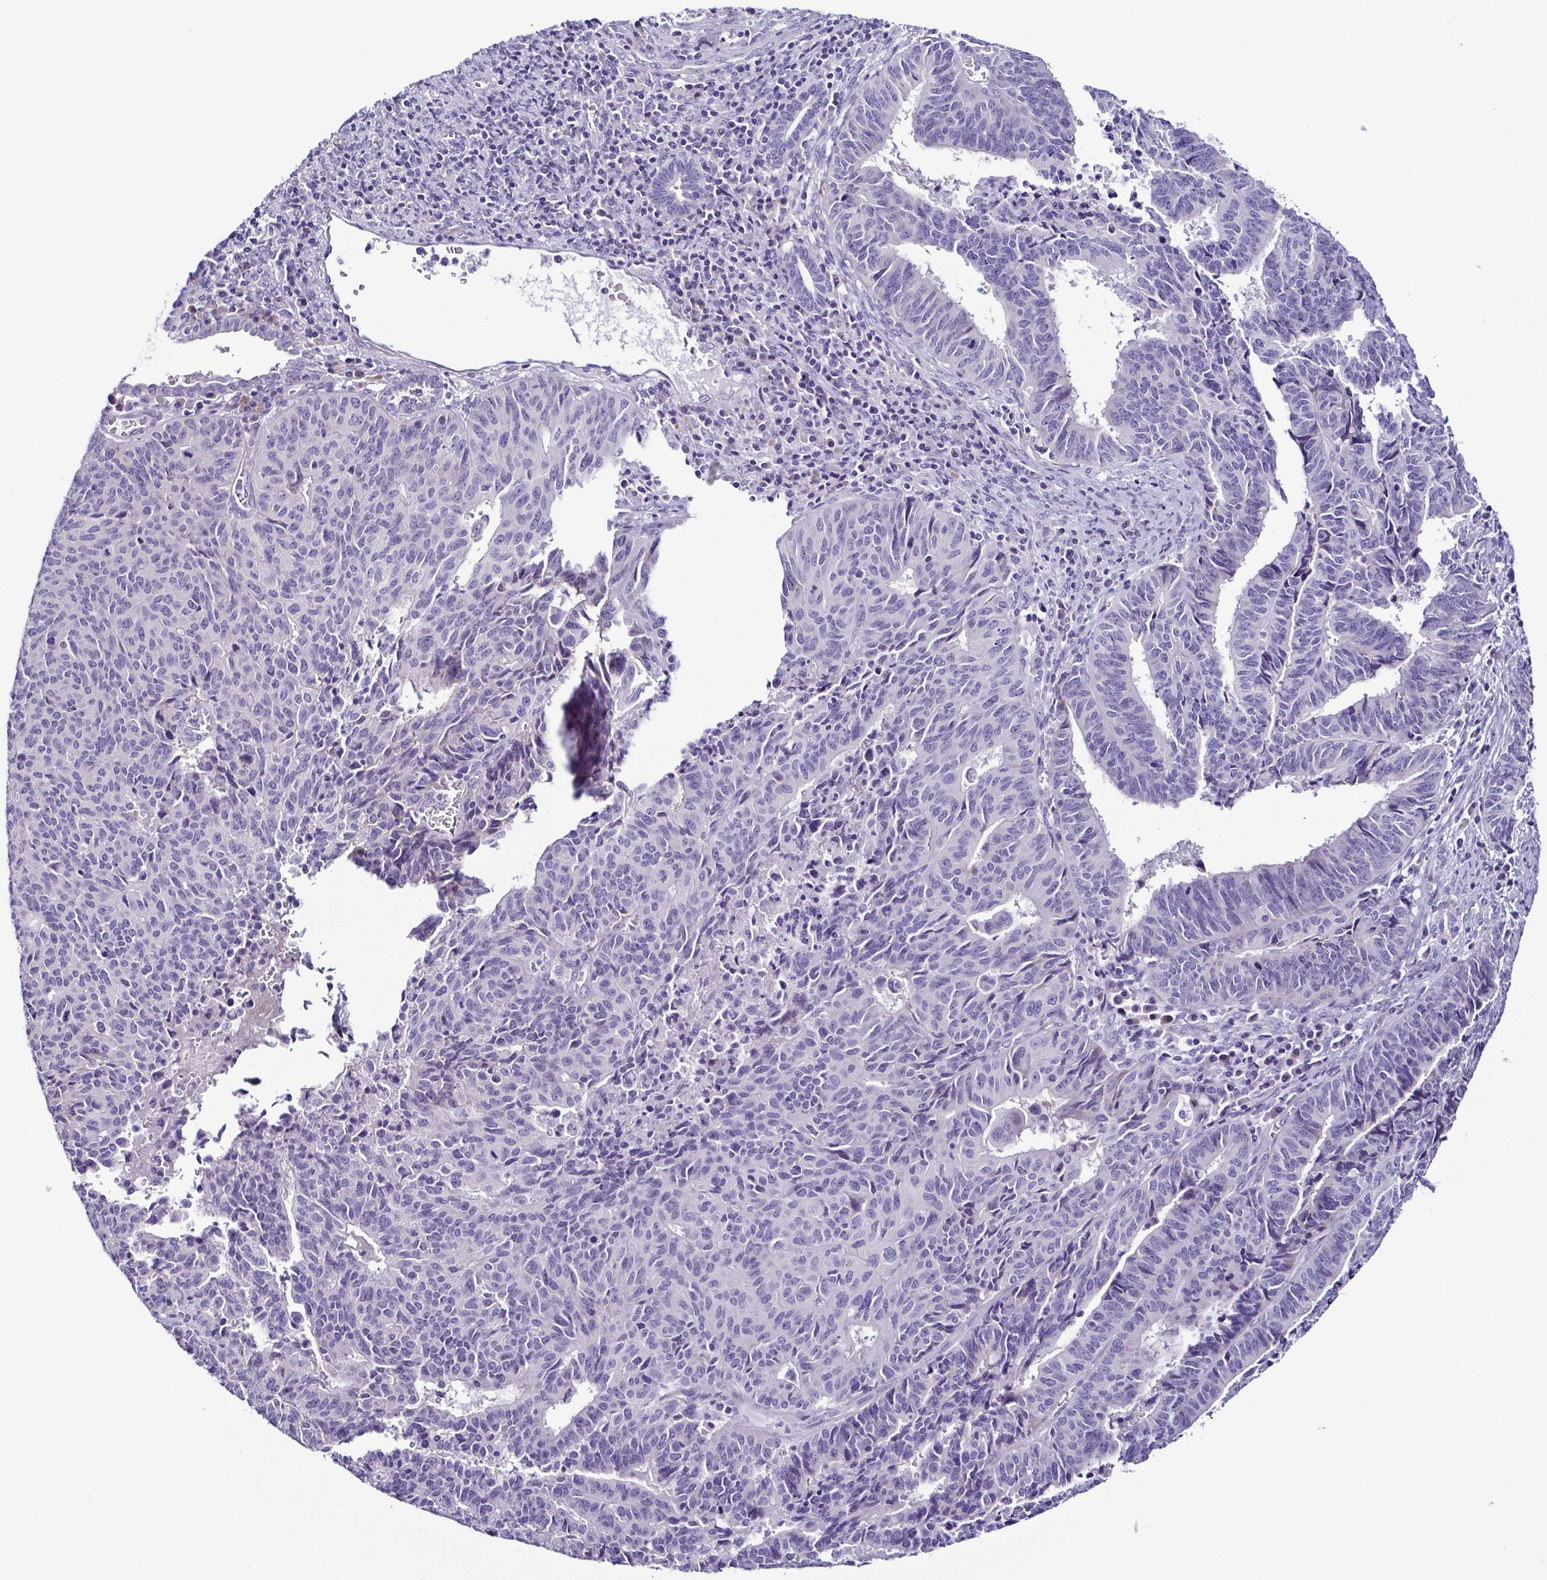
{"staining": {"intensity": "negative", "quantity": "none", "location": "none"}, "tissue": "endometrial cancer", "cell_type": "Tumor cells", "image_type": "cancer", "snomed": [{"axis": "morphology", "description": "Adenocarcinoma, NOS"}, {"axis": "topography", "description": "Endometrium"}], "caption": "The image exhibits no significant positivity in tumor cells of endometrial adenocarcinoma.", "gene": "SRL", "patient": {"sex": "female", "age": 65}}